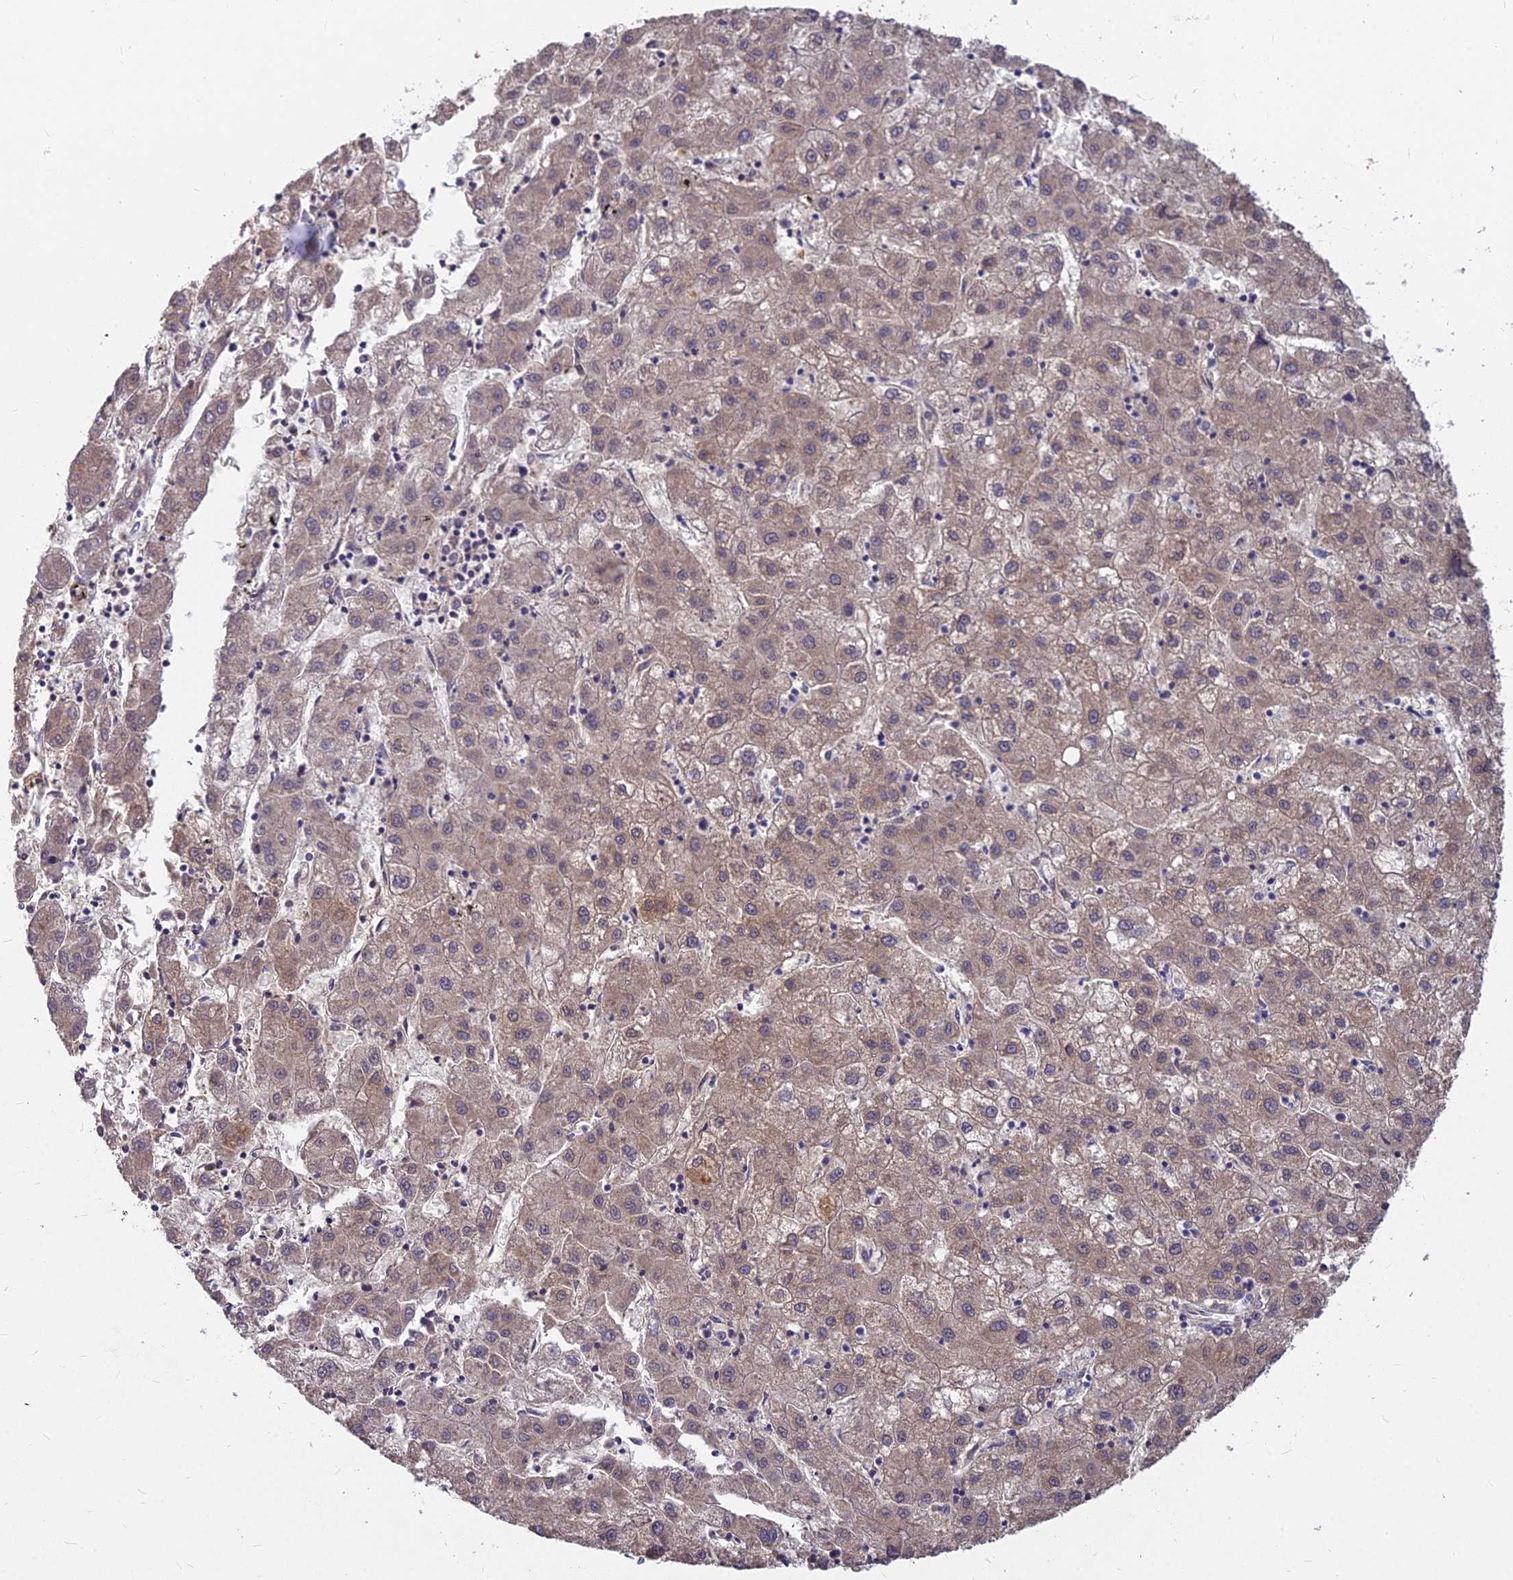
{"staining": {"intensity": "moderate", "quantity": ">75%", "location": "cytoplasmic/membranous"}, "tissue": "liver cancer", "cell_type": "Tumor cells", "image_type": "cancer", "snomed": [{"axis": "morphology", "description": "Carcinoma, Hepatocellular, NOS"}, {"axis": "topography", "description": "Liver"}], "caption": "Liver cancer (hepatocellular carcinoma) stained with DAB (3,3'-diaminobenzidine) immunohistochemistry (IHC) shows medium levels of moderate cytoplasmic/membranous positivity in about >75% of tumor cells. Immunohistochemistry (ihc) stains the protein in brown and the nuclei are stained blue.", "gene": "MICU2", "patient": {"sex": "male", "age": 72}}